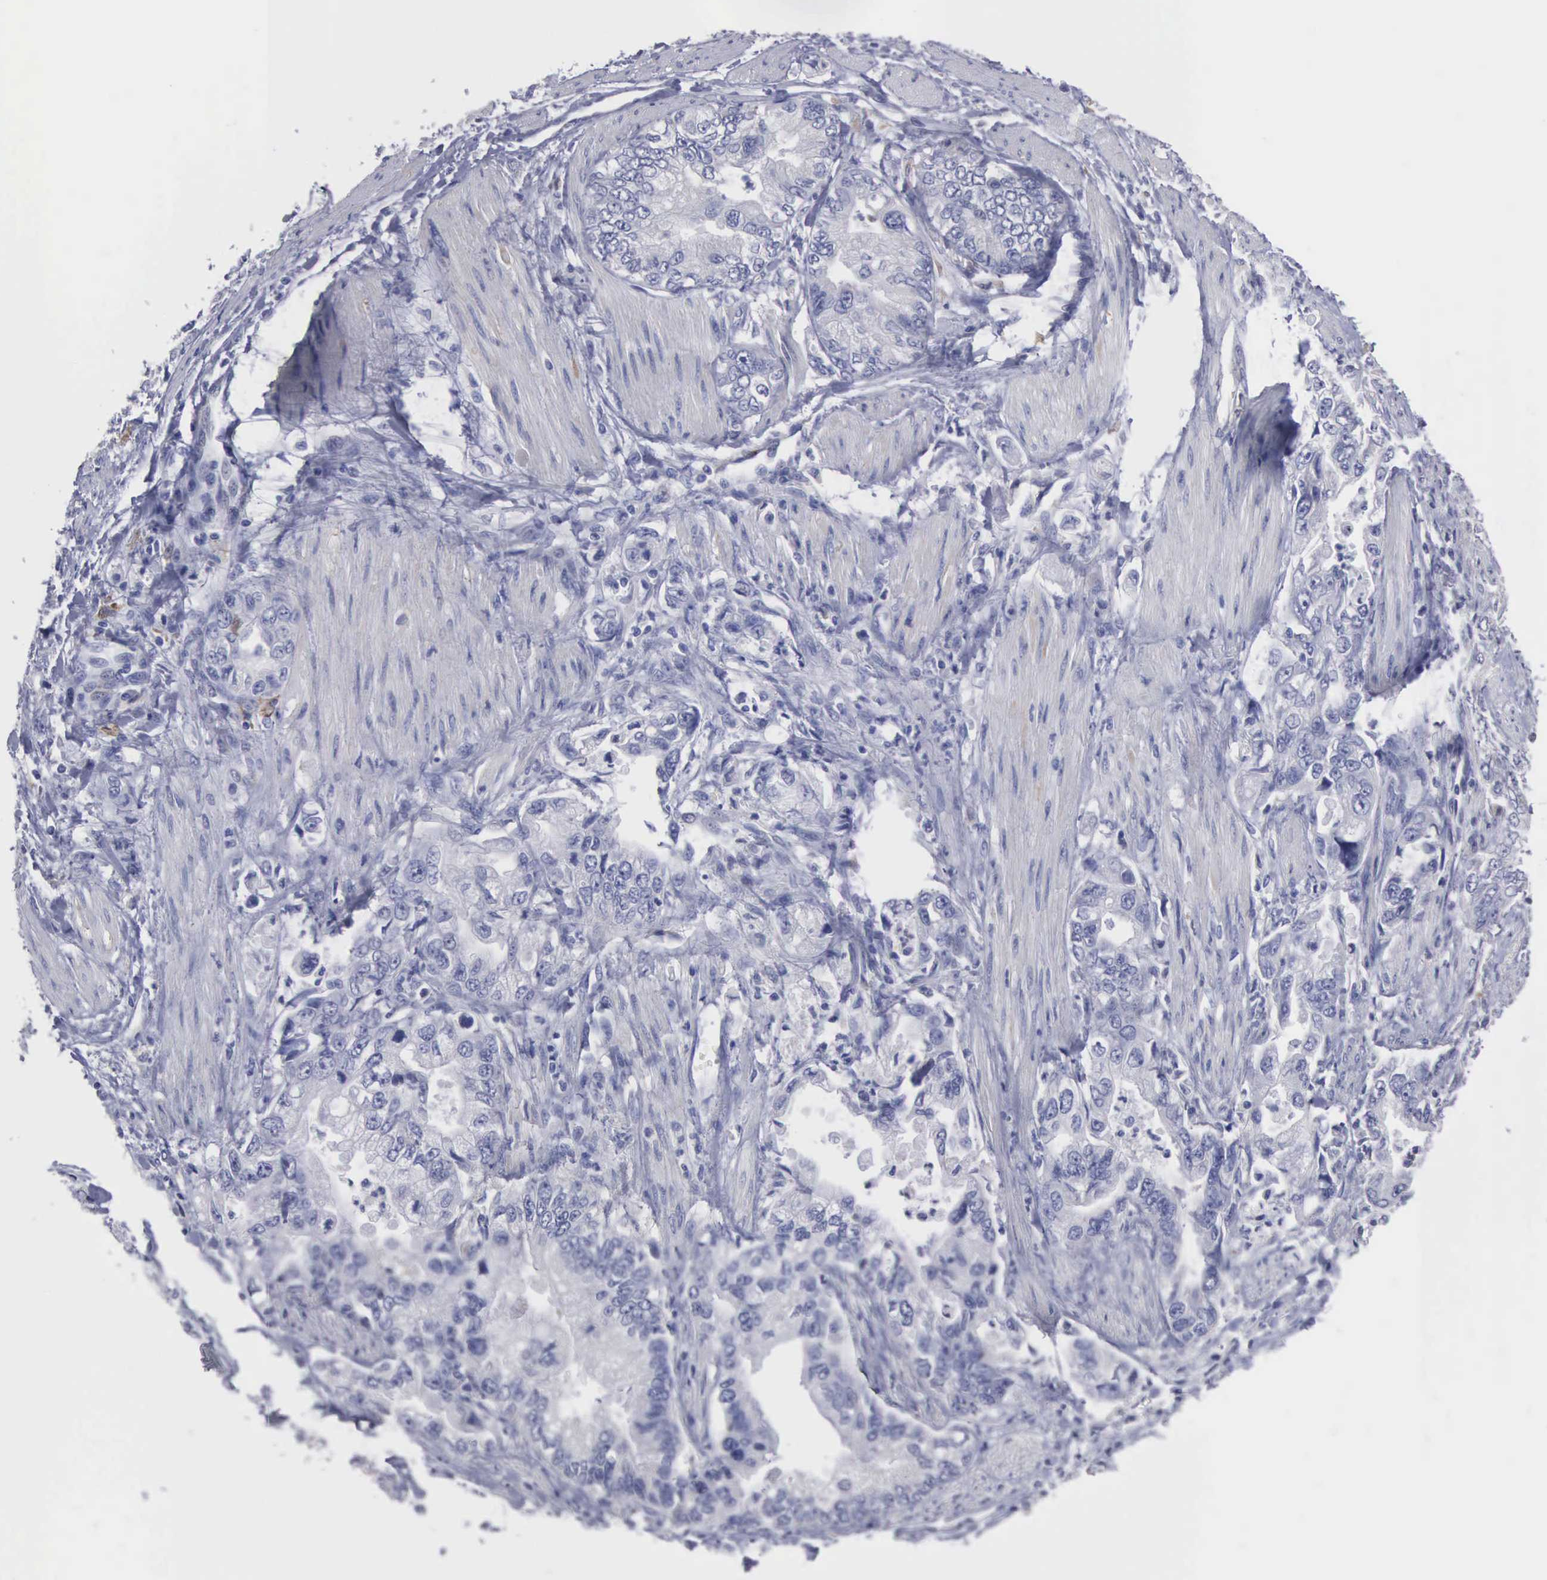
{"staining": {"intensity": "negative", "quantity": "none", "location": "none"}, "tissue": "stomach cancer", "cell_type": "Tumor cells", "image_type": "cancer", "snomed": [{"axis": "morphology", "description": "Adenocarcinoma, NOS"}, {"axis": "topography", "description": "Pancreas"}, {"axis": "topography", "description": "Stomach, upper"}], "caption": "Image shows no protein staining in tumor cells of stomach adenocarcinoma tissue.", "gene": "LIN52", "patient": {"sex": "male", "age": 77}}